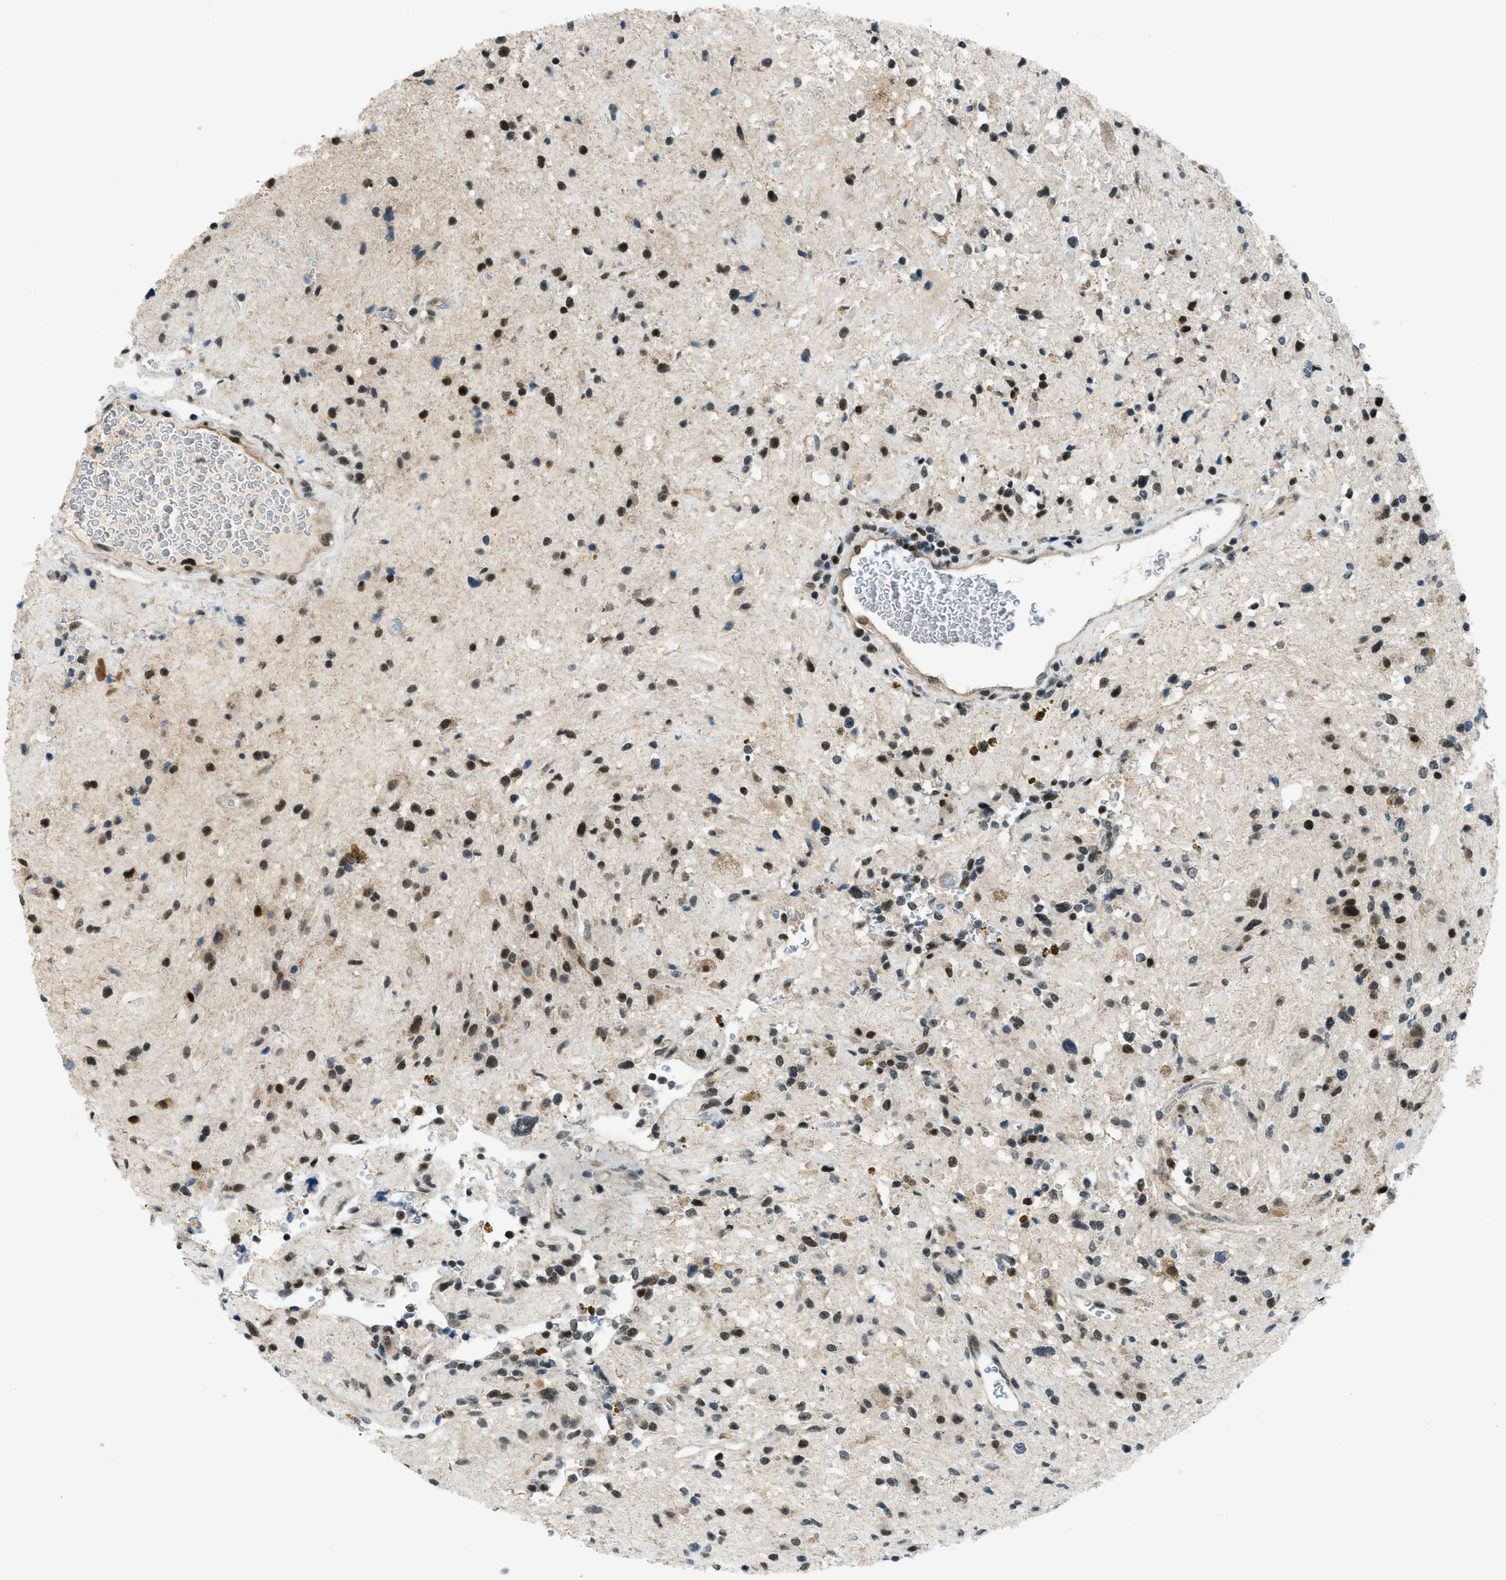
{"staining": {"intensity": "moderate", "quantity": ">75%", "location": "nuclear"}, "tissue": "glioma", "cell_type": "Tumor cells", "image_type": "cancer", "snomed": [{"axis": "morphology", "description": "Glioma, malignant, High grade"}, {"axis": "topography", "description": "Brain"}], "caption": "Immunohistochemical staining of glioma demonstrates medium levels of moderate nuclear positivity in approximately >75% of tumor cells.", "gene": "KLF6", "patient": {"sex": "male", "age": 33}}